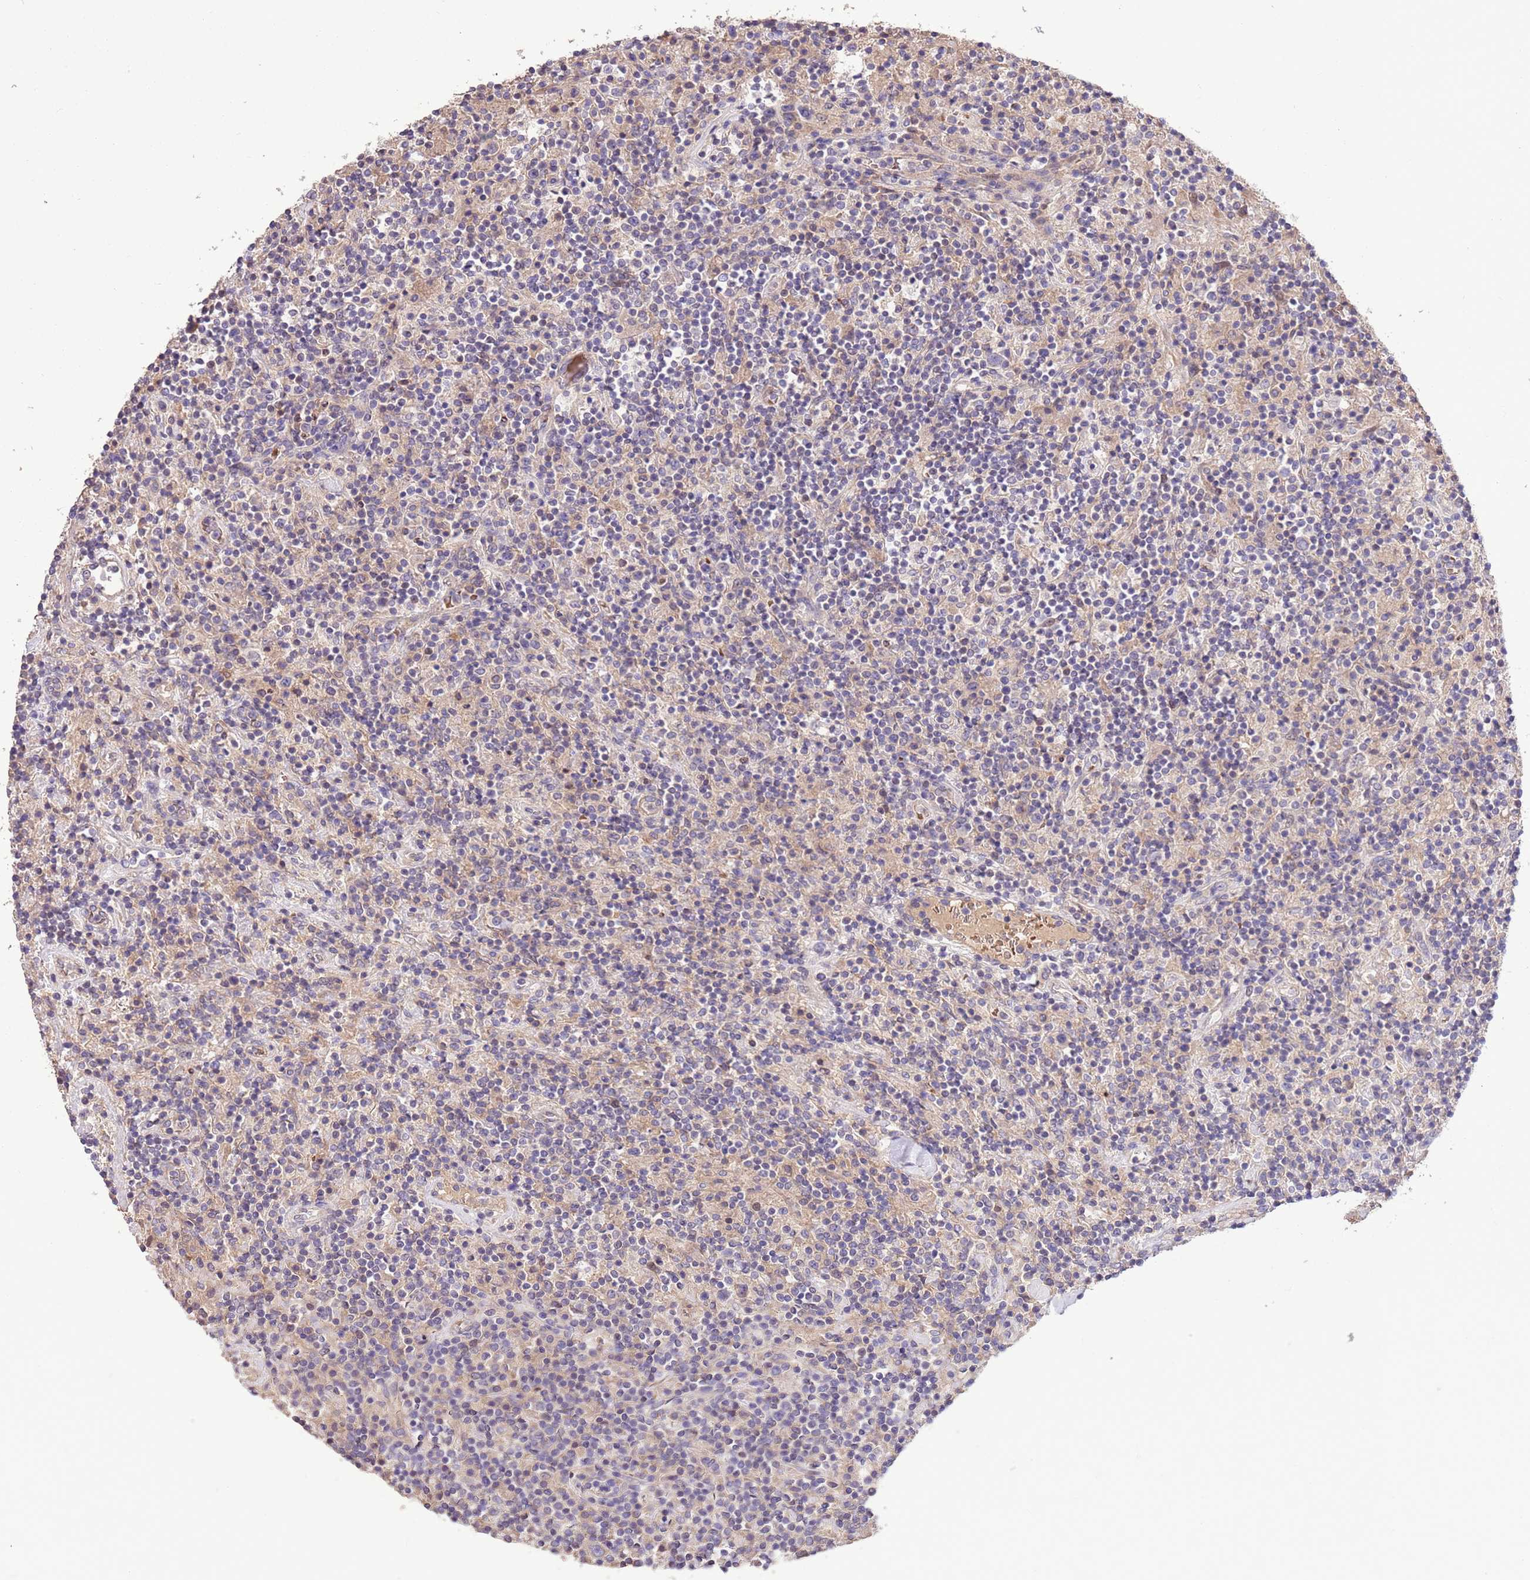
{"staining": {"intensity": "negative", "quantity": "none", "location": "none"}, "tissue": "lymphoma", "cell_type": "Tumor cells", "image_type": "cancer", "snomed": [{"axis": "morphology", "description": "Hodgkin's disease, NOS"}, {"axis": "topography", "description": "Lymph node"}], "caption": "This is a histopathology image of IHC staining of Hodgkin's disease, which shows no staining in tumor cells.", "gene": "FAM89B", "patient": {"sex": "male", "age": 70}}